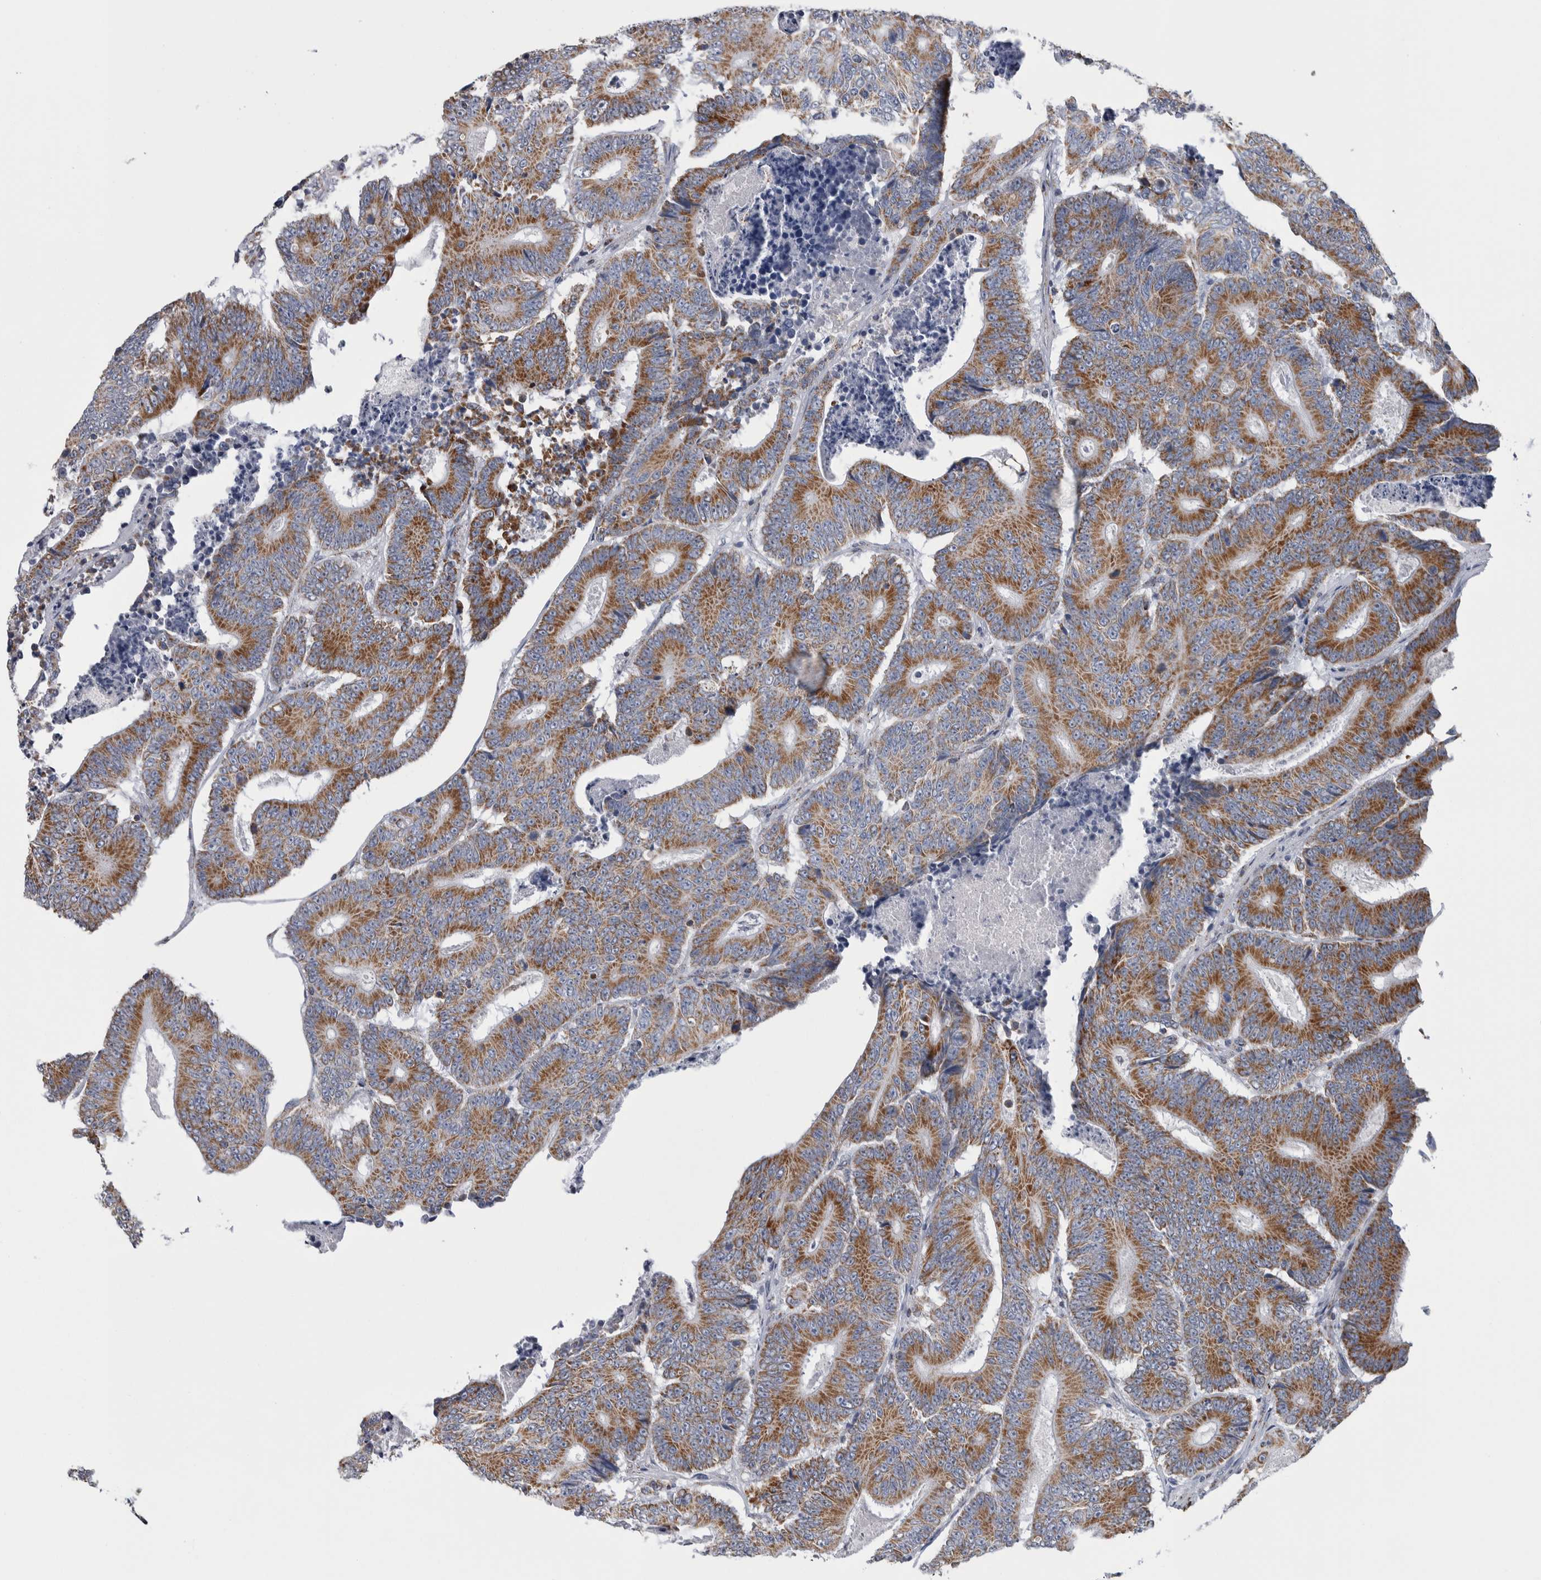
{"staining": {"intensity": "moderate", "quantity": ">75%", "location": "cytoplasmic/membranous"}, "tissue": "colorectal cancer", "cell_type": "Tumor cells", "image_type": "cancer", "snomed": [{"axis": "morphology", "description": "Adenocarcinoma, NOS"}, {"axis": "topography", "description": "Colon"}], "caption": "This photomicrograph exhibits adenocarcinoma (colorectal) stained with immunohistochemistry (IHC) to label a protein in brown. The cytoplasmic/membranous of tumor cells show moderate positivity for the protein. Nuclei are counter-stained blue.", "gene": "ETFA", "patient": {"sex": "male", "age": 83}}